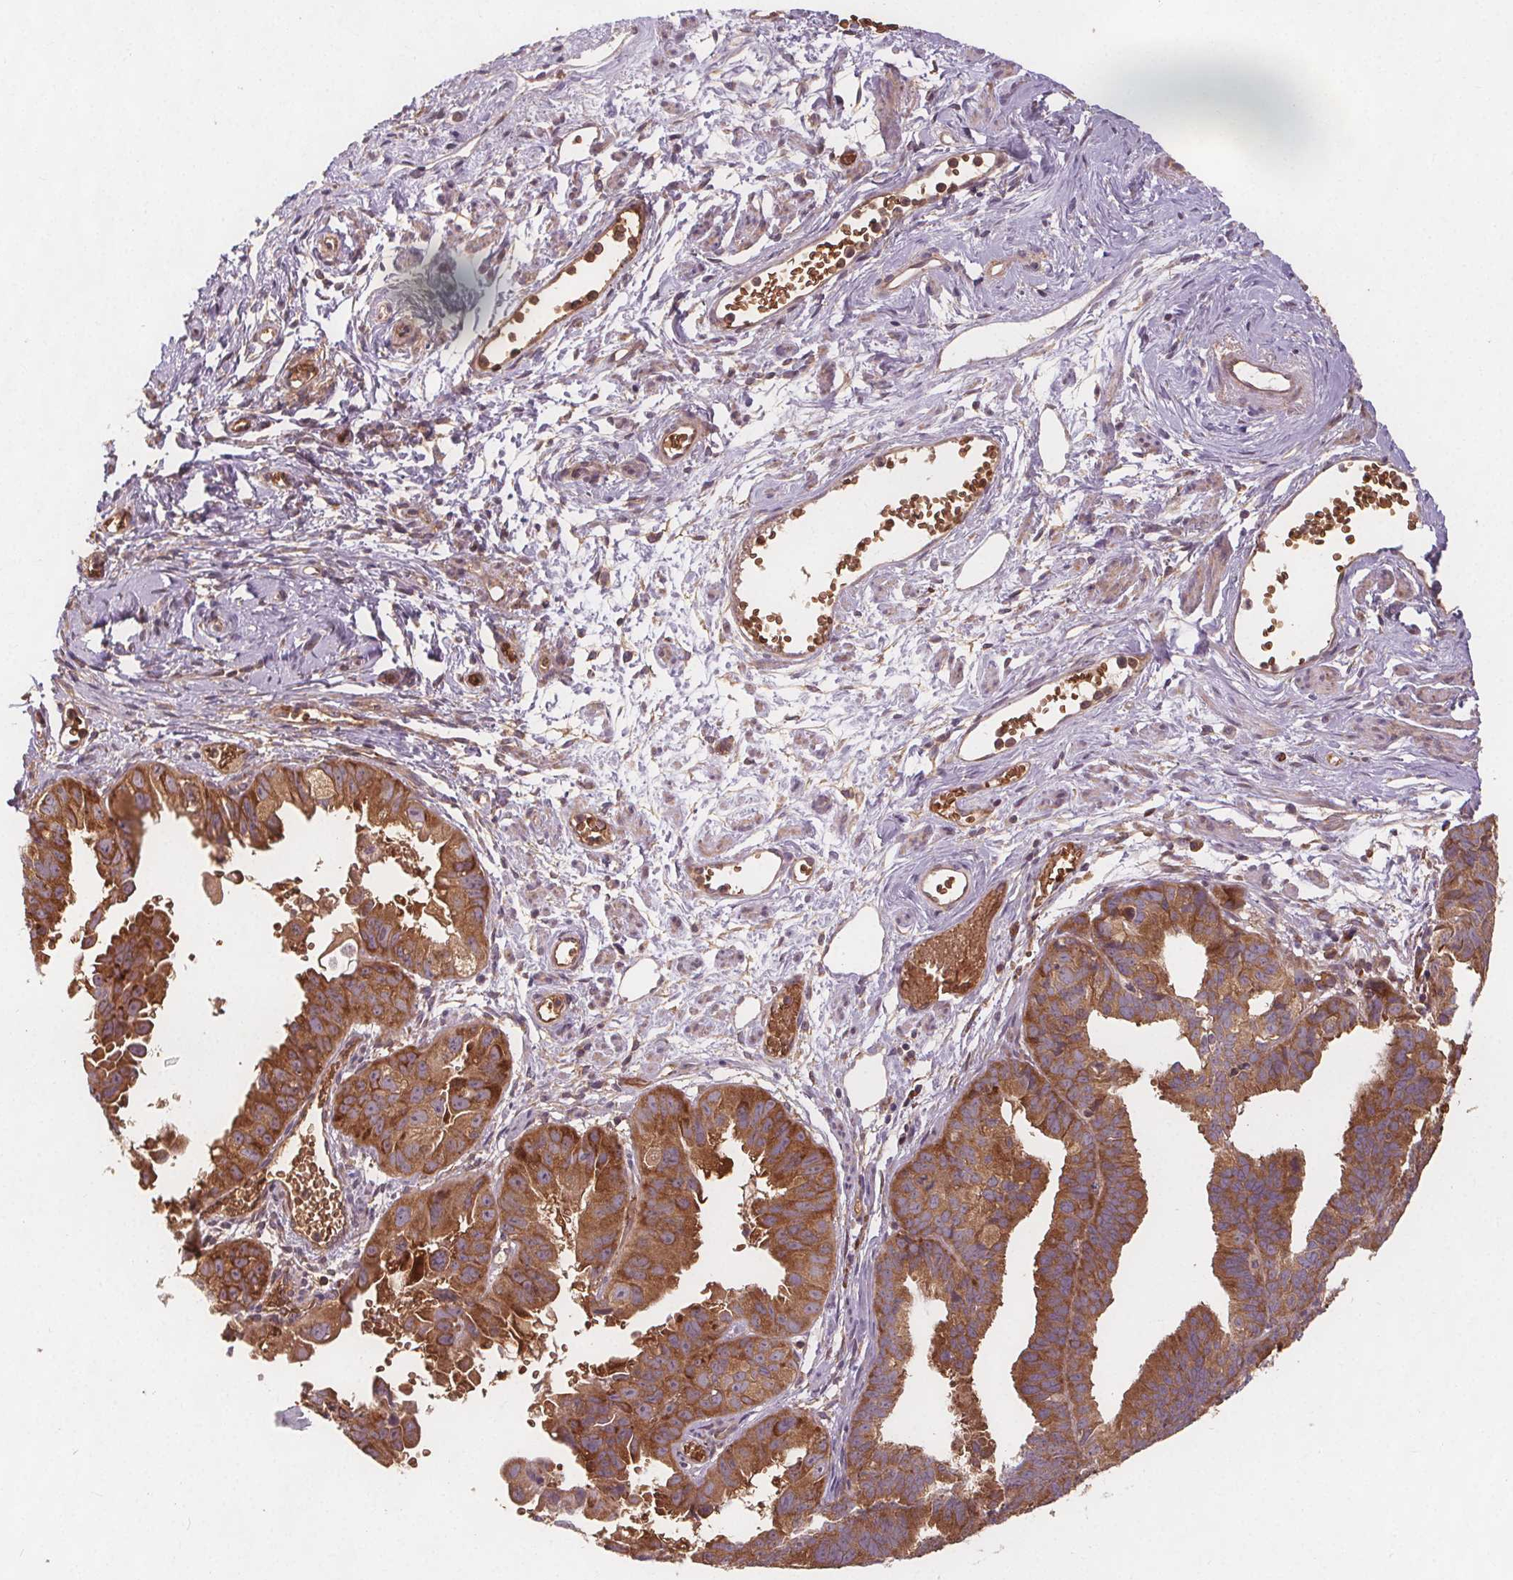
{"staining": {"intensity": "moderate", "quantity": ">75%", "location": "cytoplasmic/membranous"}, "tissue": "ovarian cancer", "cell_type": "Tumor cells", "image_type": "cancer", "snomed": [{"axis": "morphology", "description": "Carcinoma, endometroid"}, {"axis": "topography", "description": "Ovary"}], "caption": "This is an image of IHC staining of ovarian cancer, which shows moderate positivity in the cytoplasmic/membranous of tumor cells.", "gene": "EIF3D", "patient": {"sex": "female", "age": 85}}